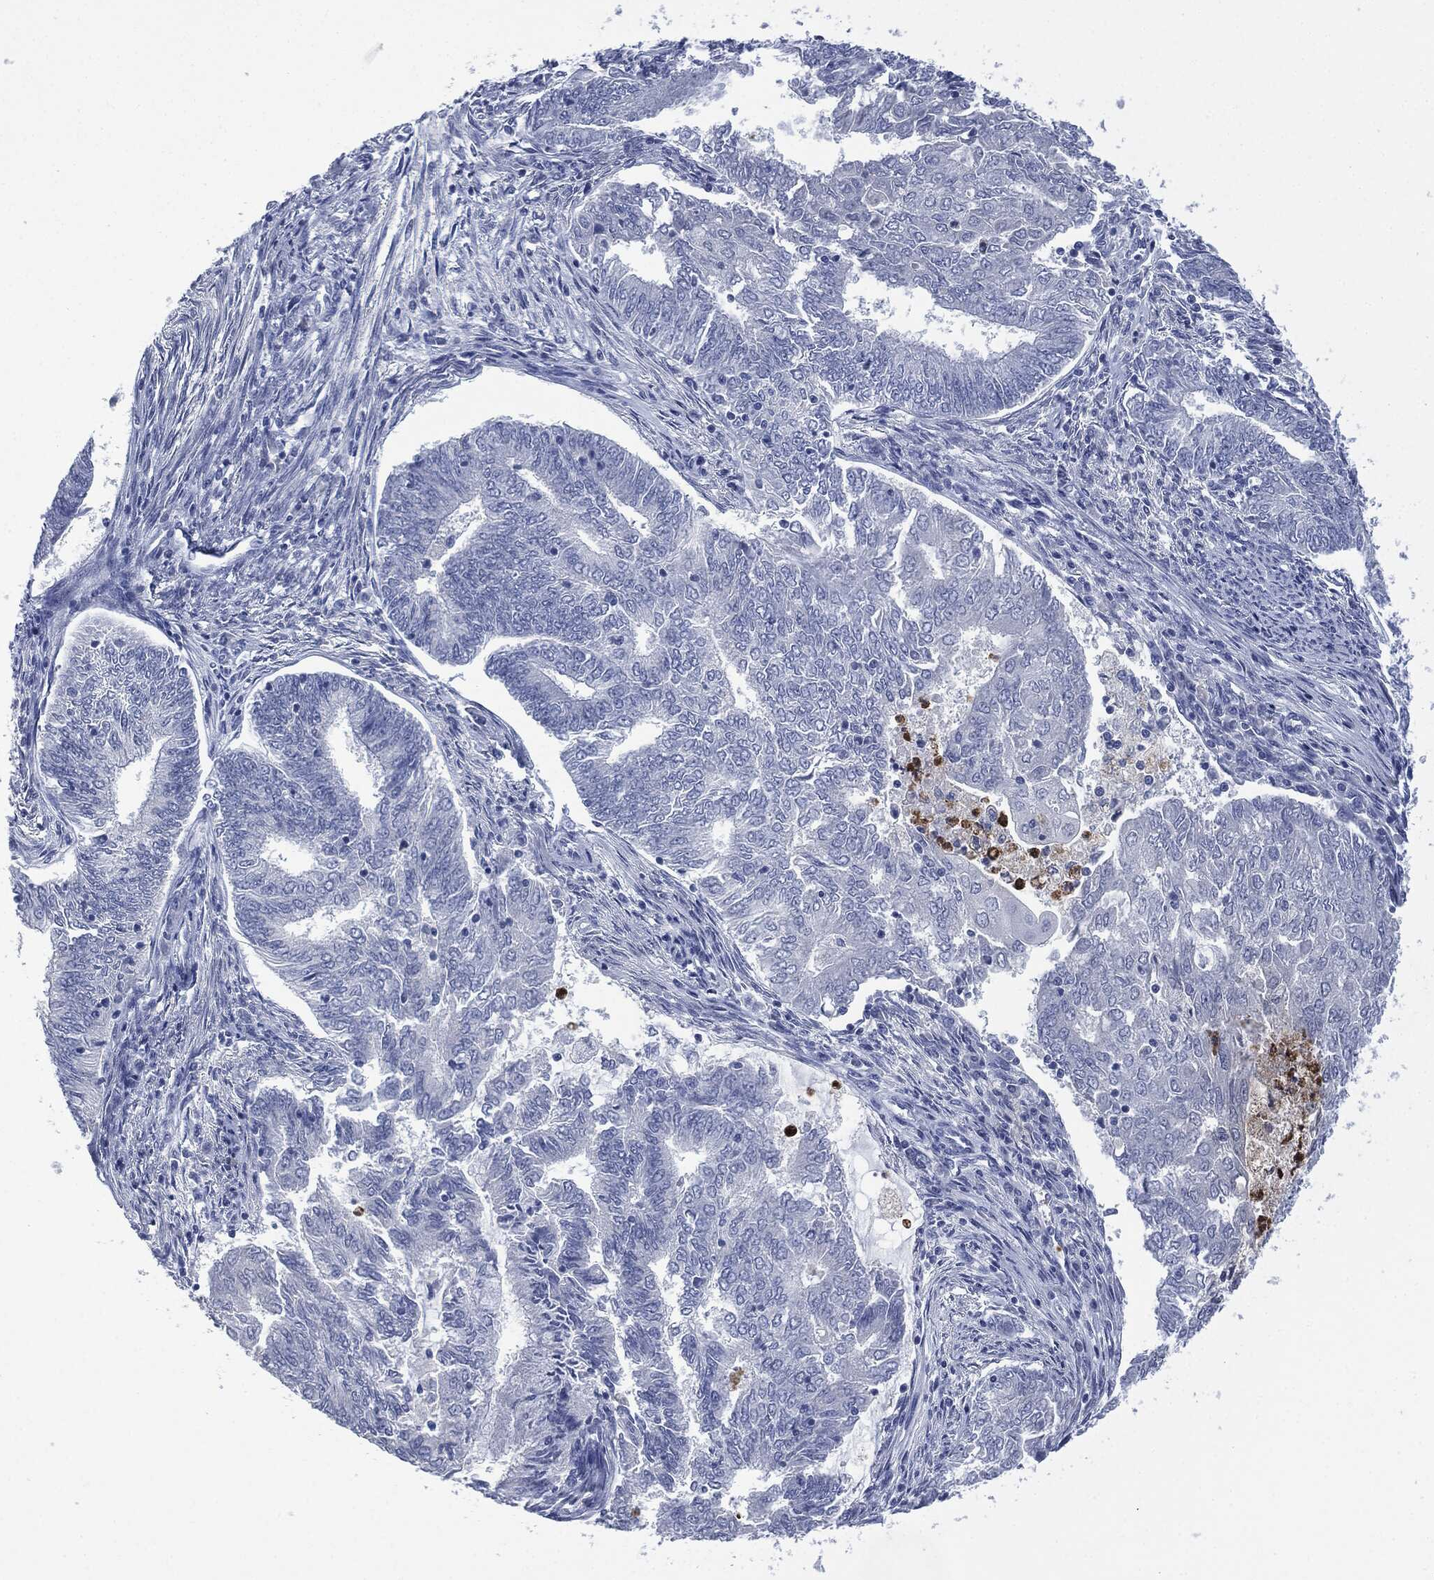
{"staining": {"intensity": "negative", "quantity": "none", "location": "none"}, "tissue": "endometrial cancer", "cell_type": "Tumor cells", "image_type": "cancer", "snomed": [{"axis": "morphology", "description": "Adenocarcinoma, NOS"}, {"axis": "topography", "description": "Endometrium"}], "caption": "This is a photomicrograph of immunohistochemistry (IHC) staining of endometrial cancer, which shows no expression in tumor cells.", "gene": "CEACAM8", "patient": {"sex": "female", "age": 62}}